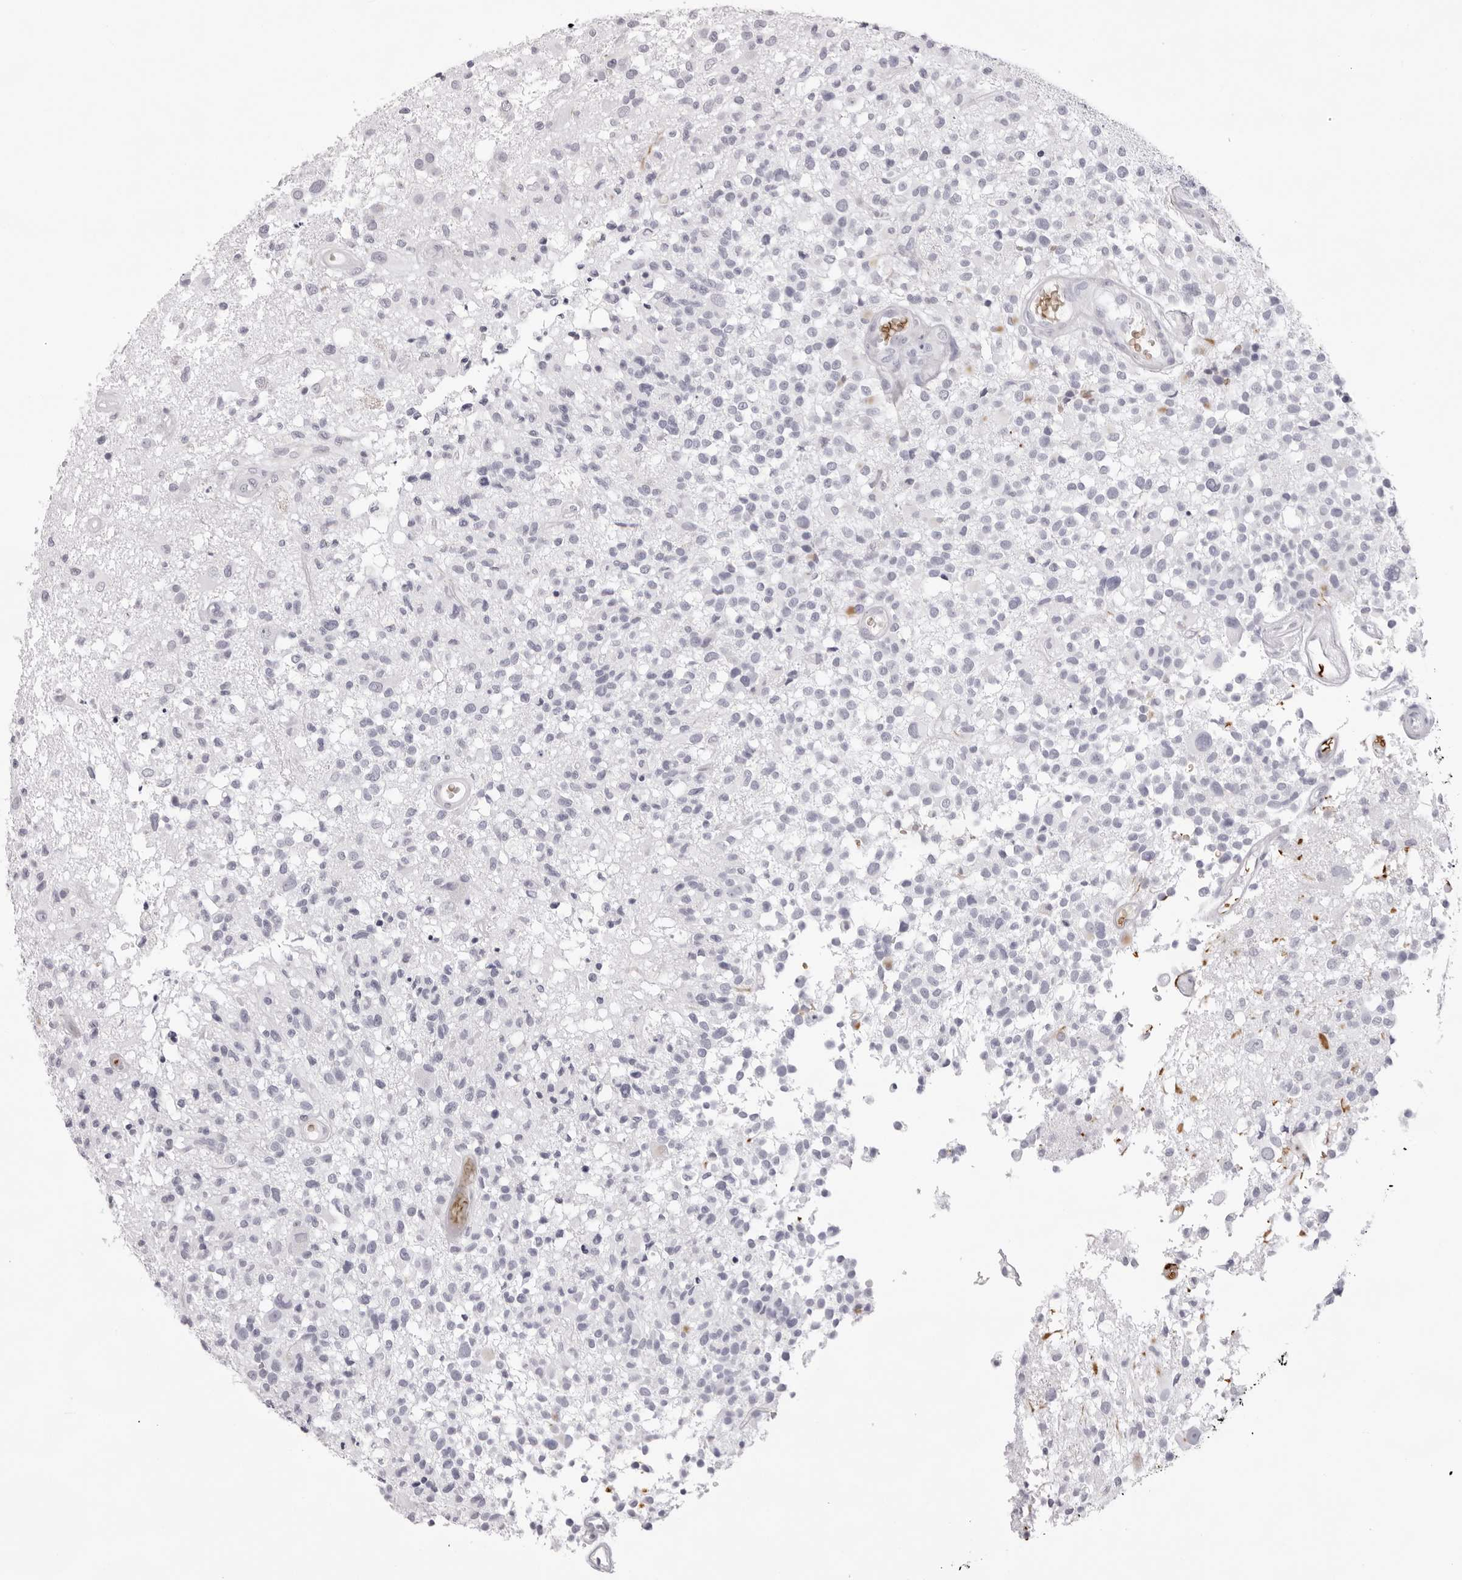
{"staining": {"intensity": "negative", "quantity": "none", "location": "none"}, "tissue": "glioma", "cell_type": "Tumor cells", "image_type": "cancer", "snomed": [{"axis": "morphology", "description": "Glioma, malignant, High grade"}, {"axis": "morphology", "description": "Glioblastoma, NOS"}, {"axis": "topography", "description": "Brain"}], "caption": "High magnification brightfield microscopy of malignant high-grade glioma stained with DAB (3,3'-diaminobenzidine) (brown) and counterstained with hematoxylin (blue): tumor cells show no significant expression.", "gene": "SPTA1", "patient": {"sex": "male", "age": 60}}